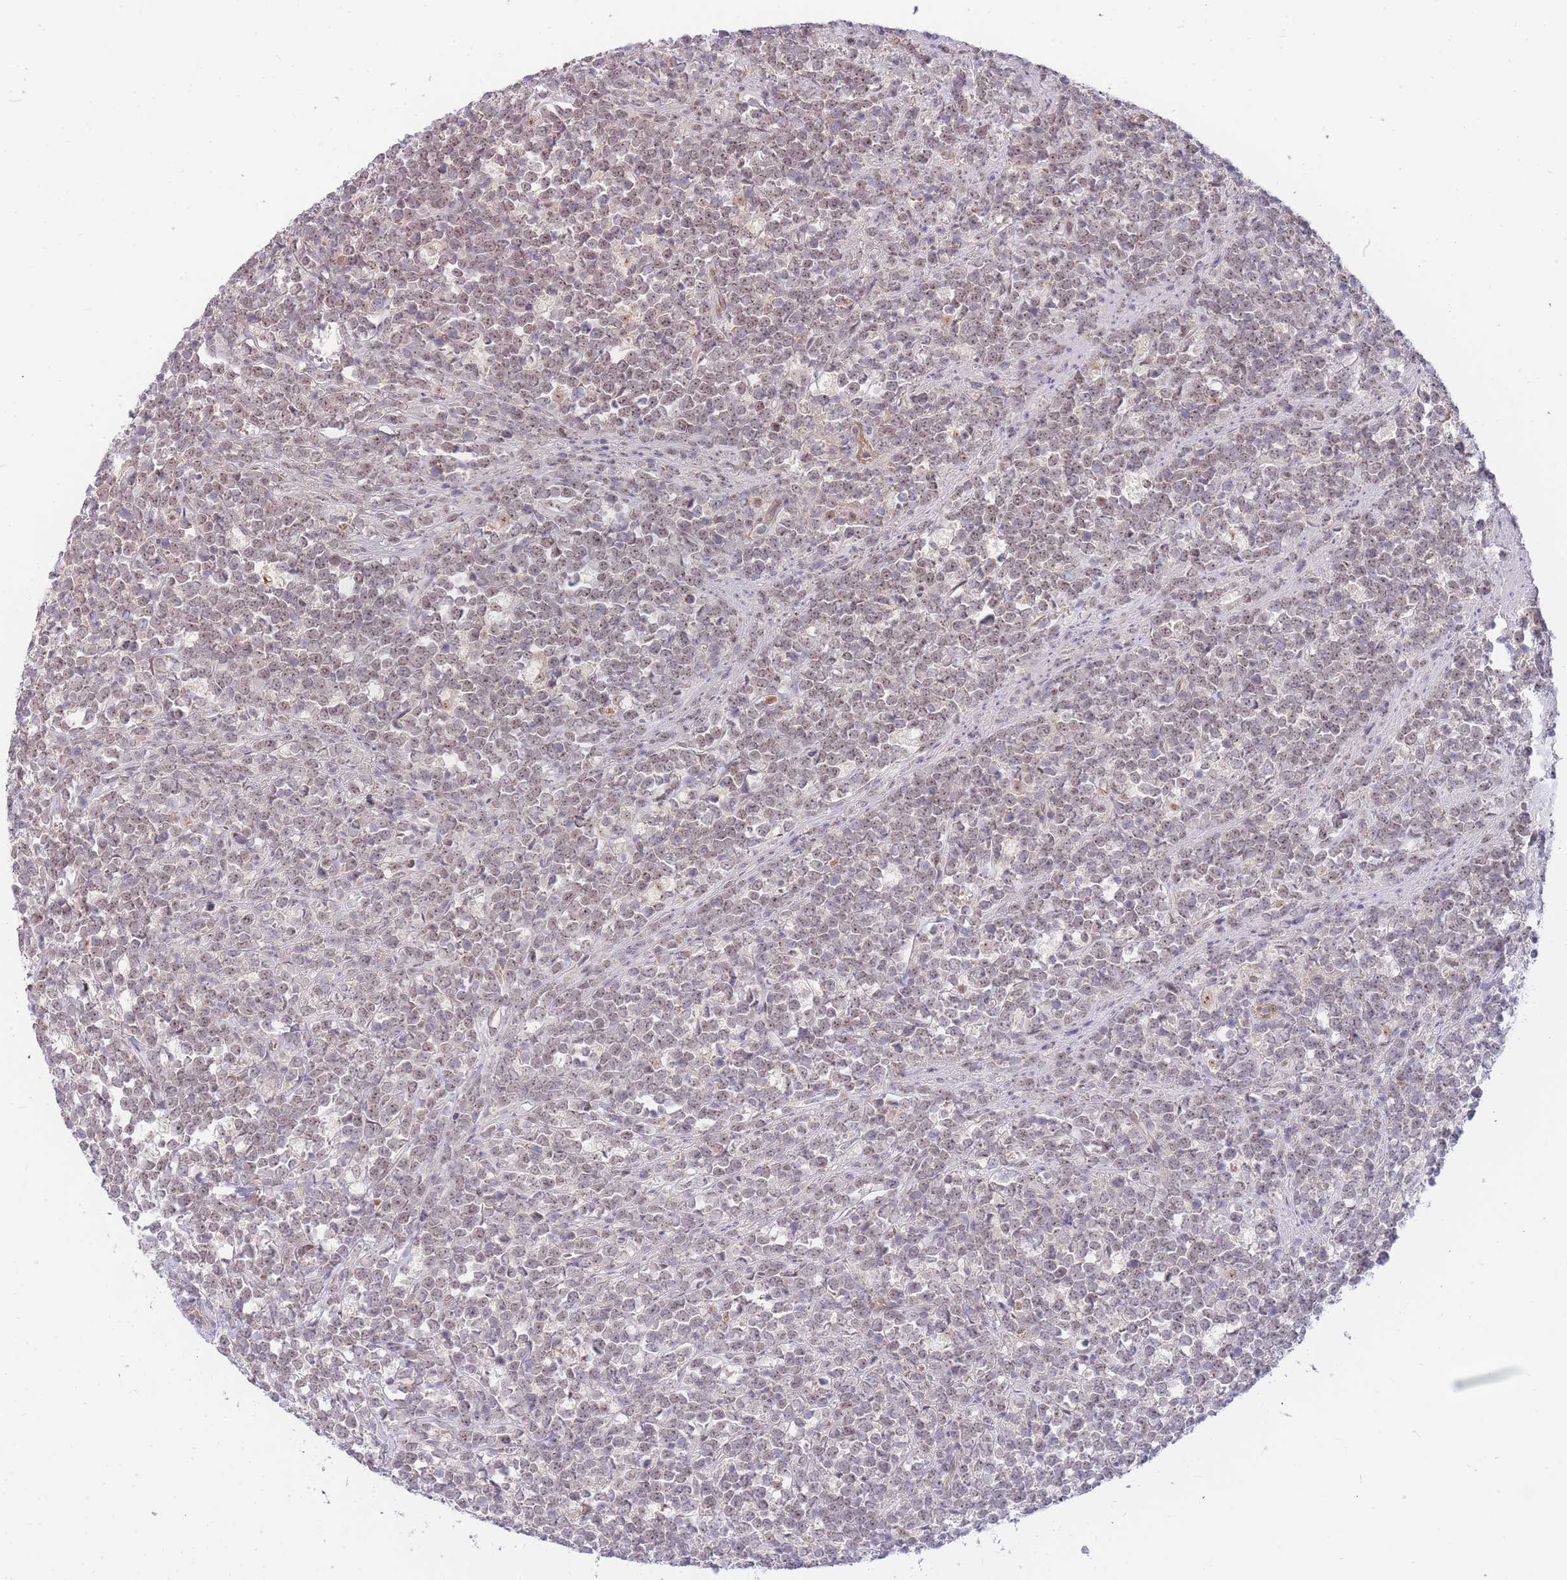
{"staining": {"intensity": "weak", "quantity": ">75%", "location": "nuclear"}, "tissue": "lymphoma", "cell_type": "Tumor cells", "image_type": "cancer", "snomed": [{"axis": "morphology", "description": "Malignant lymphoma, non-Hodgkin's type, High grade"}, {"axis": "topography", "description": "Small intestine"}, {"axis": "topography", "description": "Colon"}], "caption": "Tumor cells display weak nuclear positivity in about >75% of cells in lymphoma. (Brightfield microscopy of DAB IHC at high magnification).", "gene": "SMC6", "patient": {"sex": "male", "age": 8}}